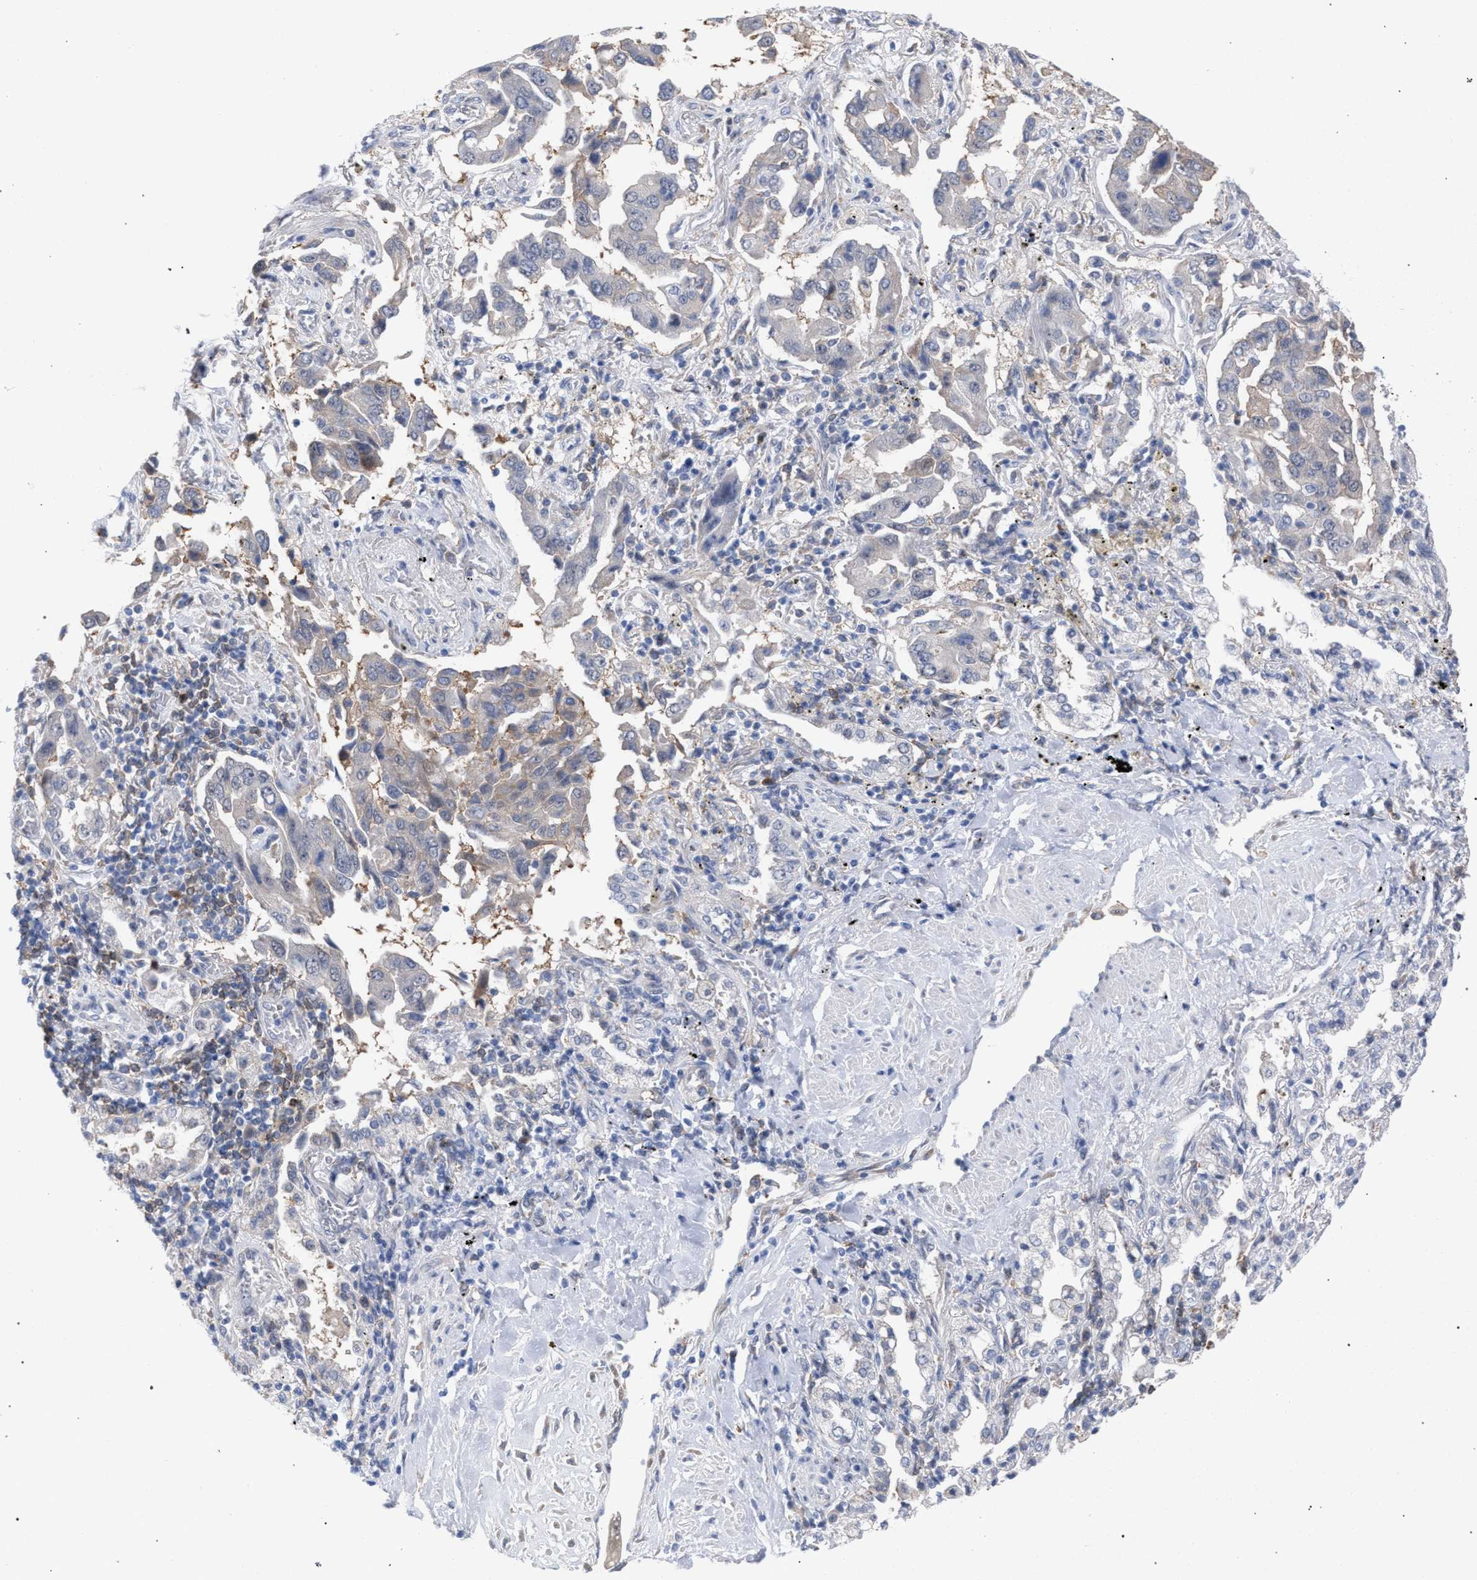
{"staining": {"intensity": "negative", "quantity": "none", "location": "none"}, "tissue": "lung cancer", "cell_type": "Tumor cells", "image_type": "cancer", "snomed": [{"axis": "morphology", "description": "Adenocarcinoma, NOS"}, {"axis": "topography", "description": "Lung"}], "caption": "IHC photomicrograph of human lung cancer stained for a protein (brown), which displays no staining in tumor cells.", "gene": "FHOD3", "patient": {"sex": "female", "age": 65}}